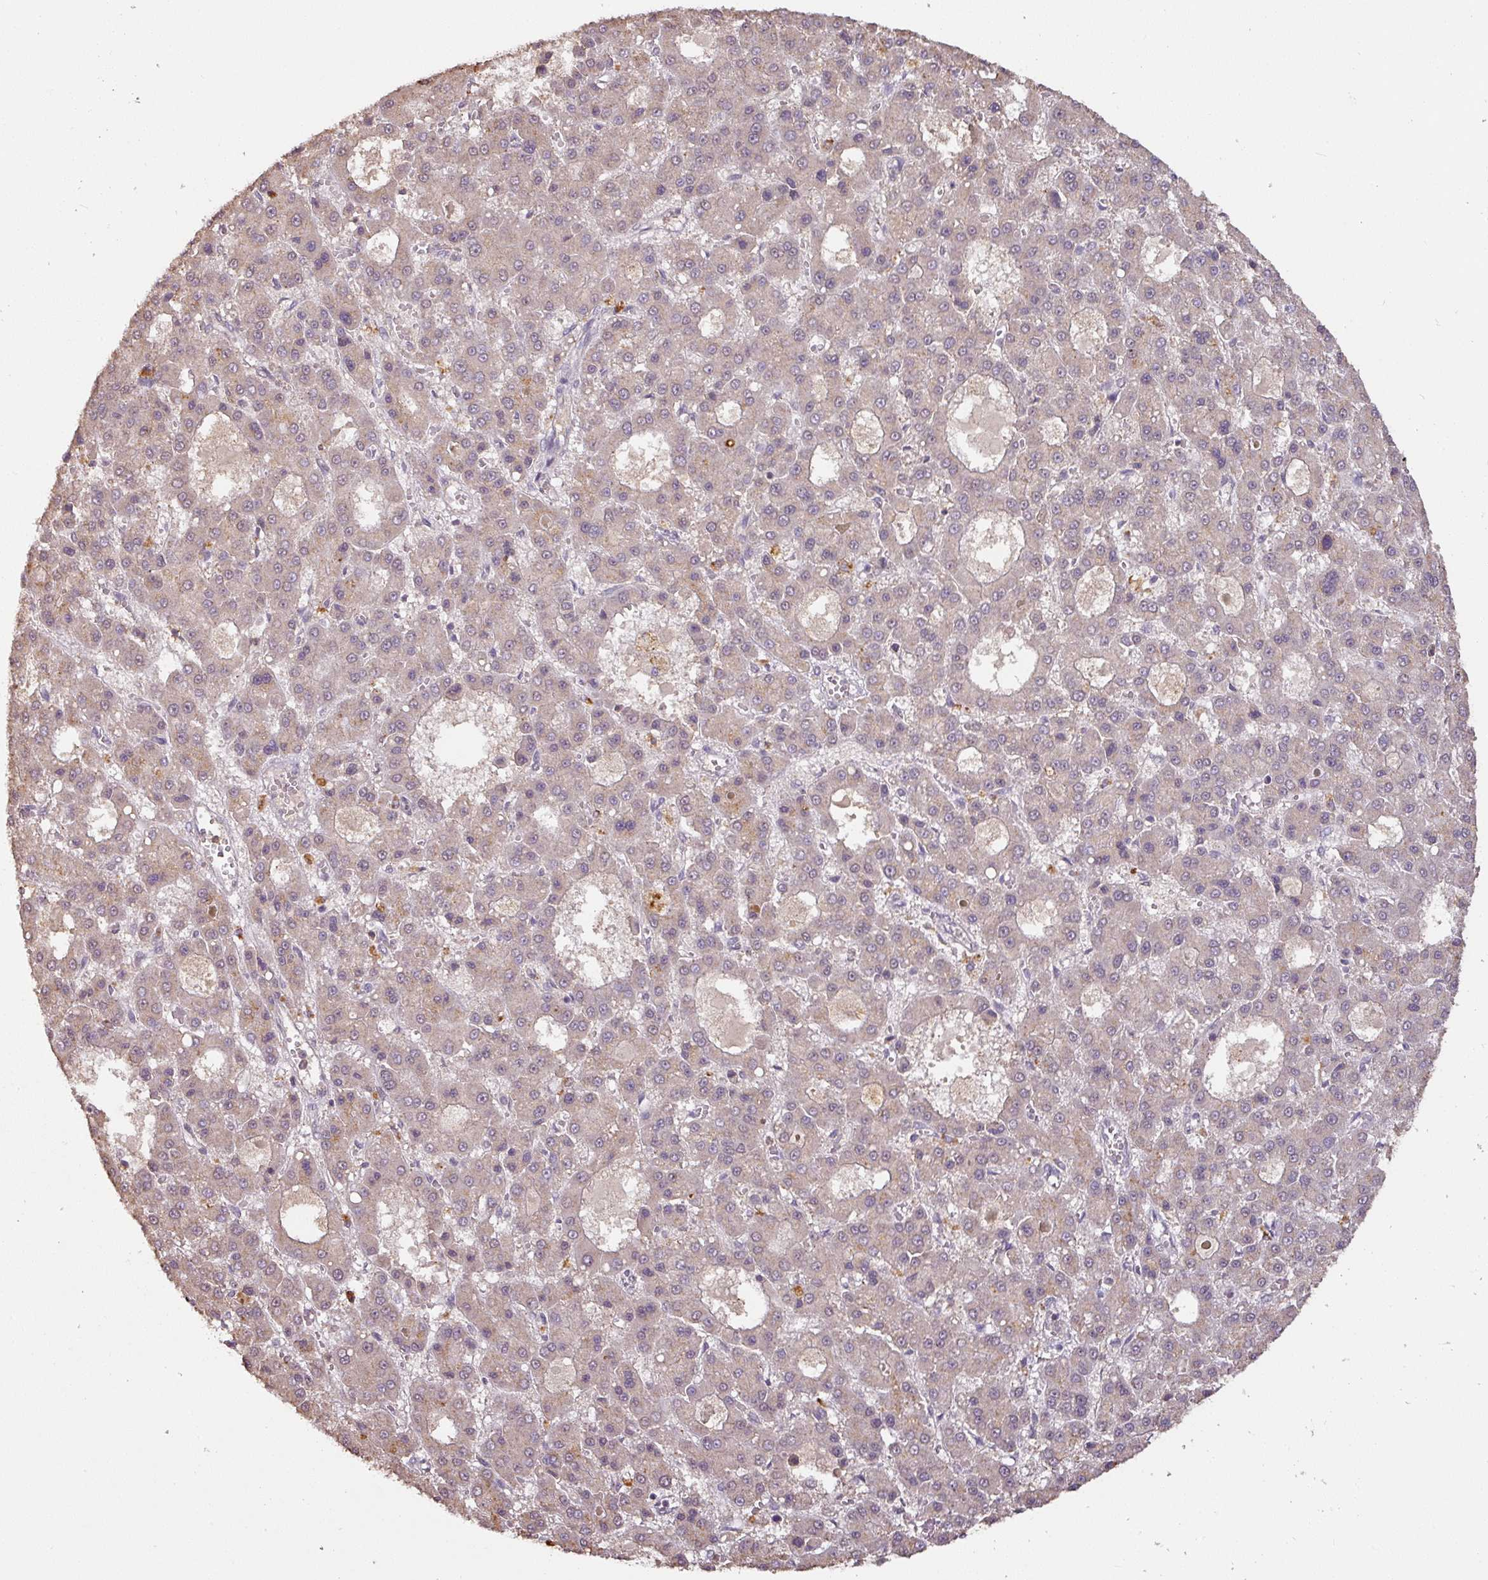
{"staining": {"intensity": "weak", "quantity": "25%-75%", "location": "cytoplasmic/membranous"}, "tissue": "liver cancer", "cell_type": "Tumor cells", "image_type": "cancer", "snomed": [{"axis": "morphology", "description": "Carcinoma, Hepatocellular, NOS"}, {"axis": "topography", "description": "Liver"}], "caption": "A brown stain labels weak cytoplasmic/membranous expression of a protein in liver hepatocellular carcinoma tumor cells. Nuclei are stained in blue.", "gene": "RPL38", "patient": {"sex": "male", "age": 70}}